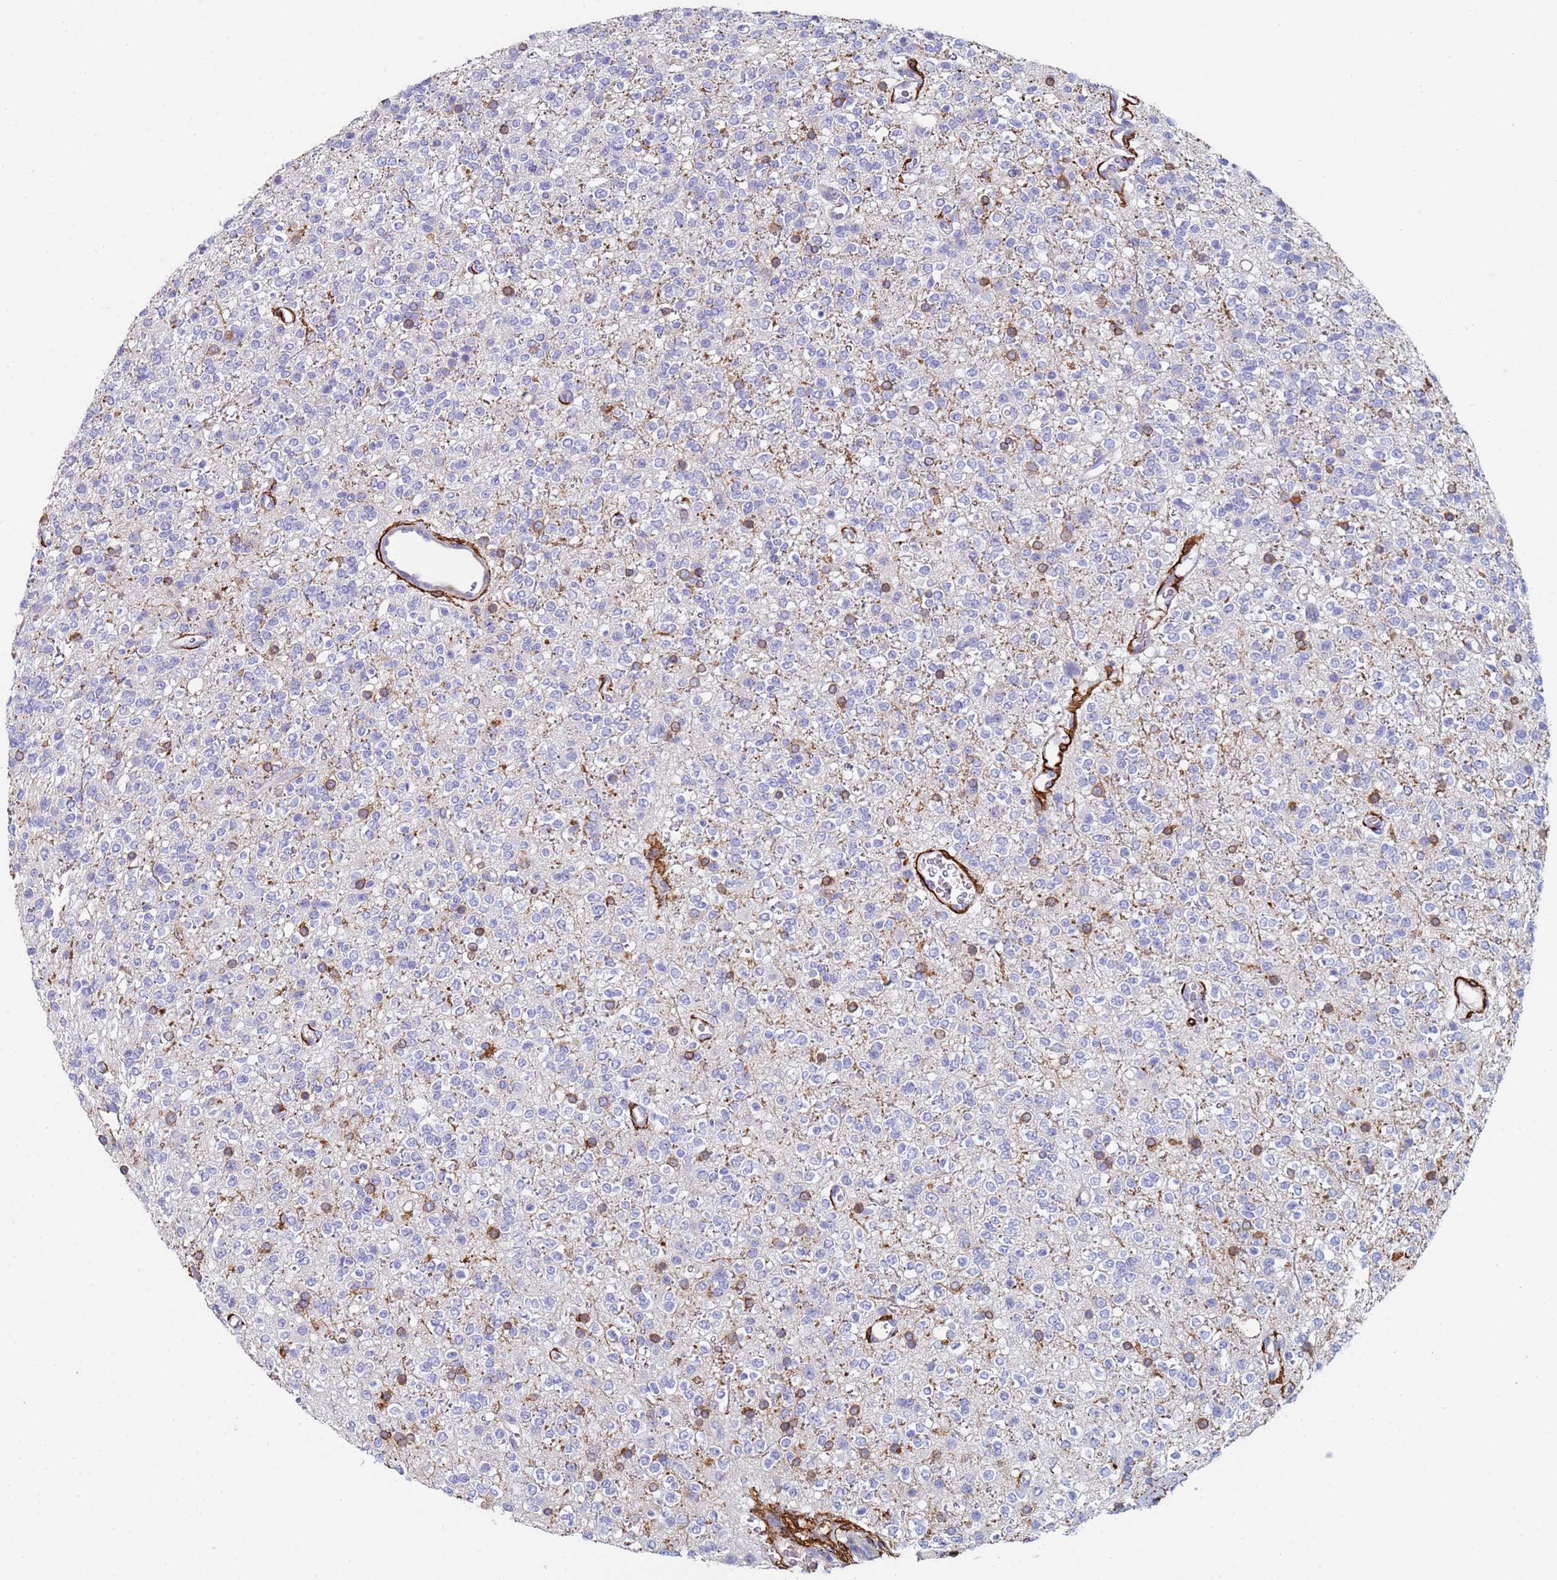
{"staining": {"intensity": "moderate", "quantity": "<25%", "location": "cytoplasmic/membranous"}, "tissue": "glioma", "cell_type": "Tumor cells", "image_type": "cancer", "snomed": [{"axis": "morphology", "description": "Glioma, malignant, High grade"}, {"axis": "topography", "description": "Brain"}], "caption": "A brown stain highlights moderate cytoplasmic/membranous staining of a protein in malignant high-grade glioma tumor cells. The staining was performed using DAB to visualize the protein expression in brown, while the nuclei were stained in blue with hematoxylin (Magnification: 20x).", "gene": "ABCA8", "patient": {"sex": "male", "age": 34}}